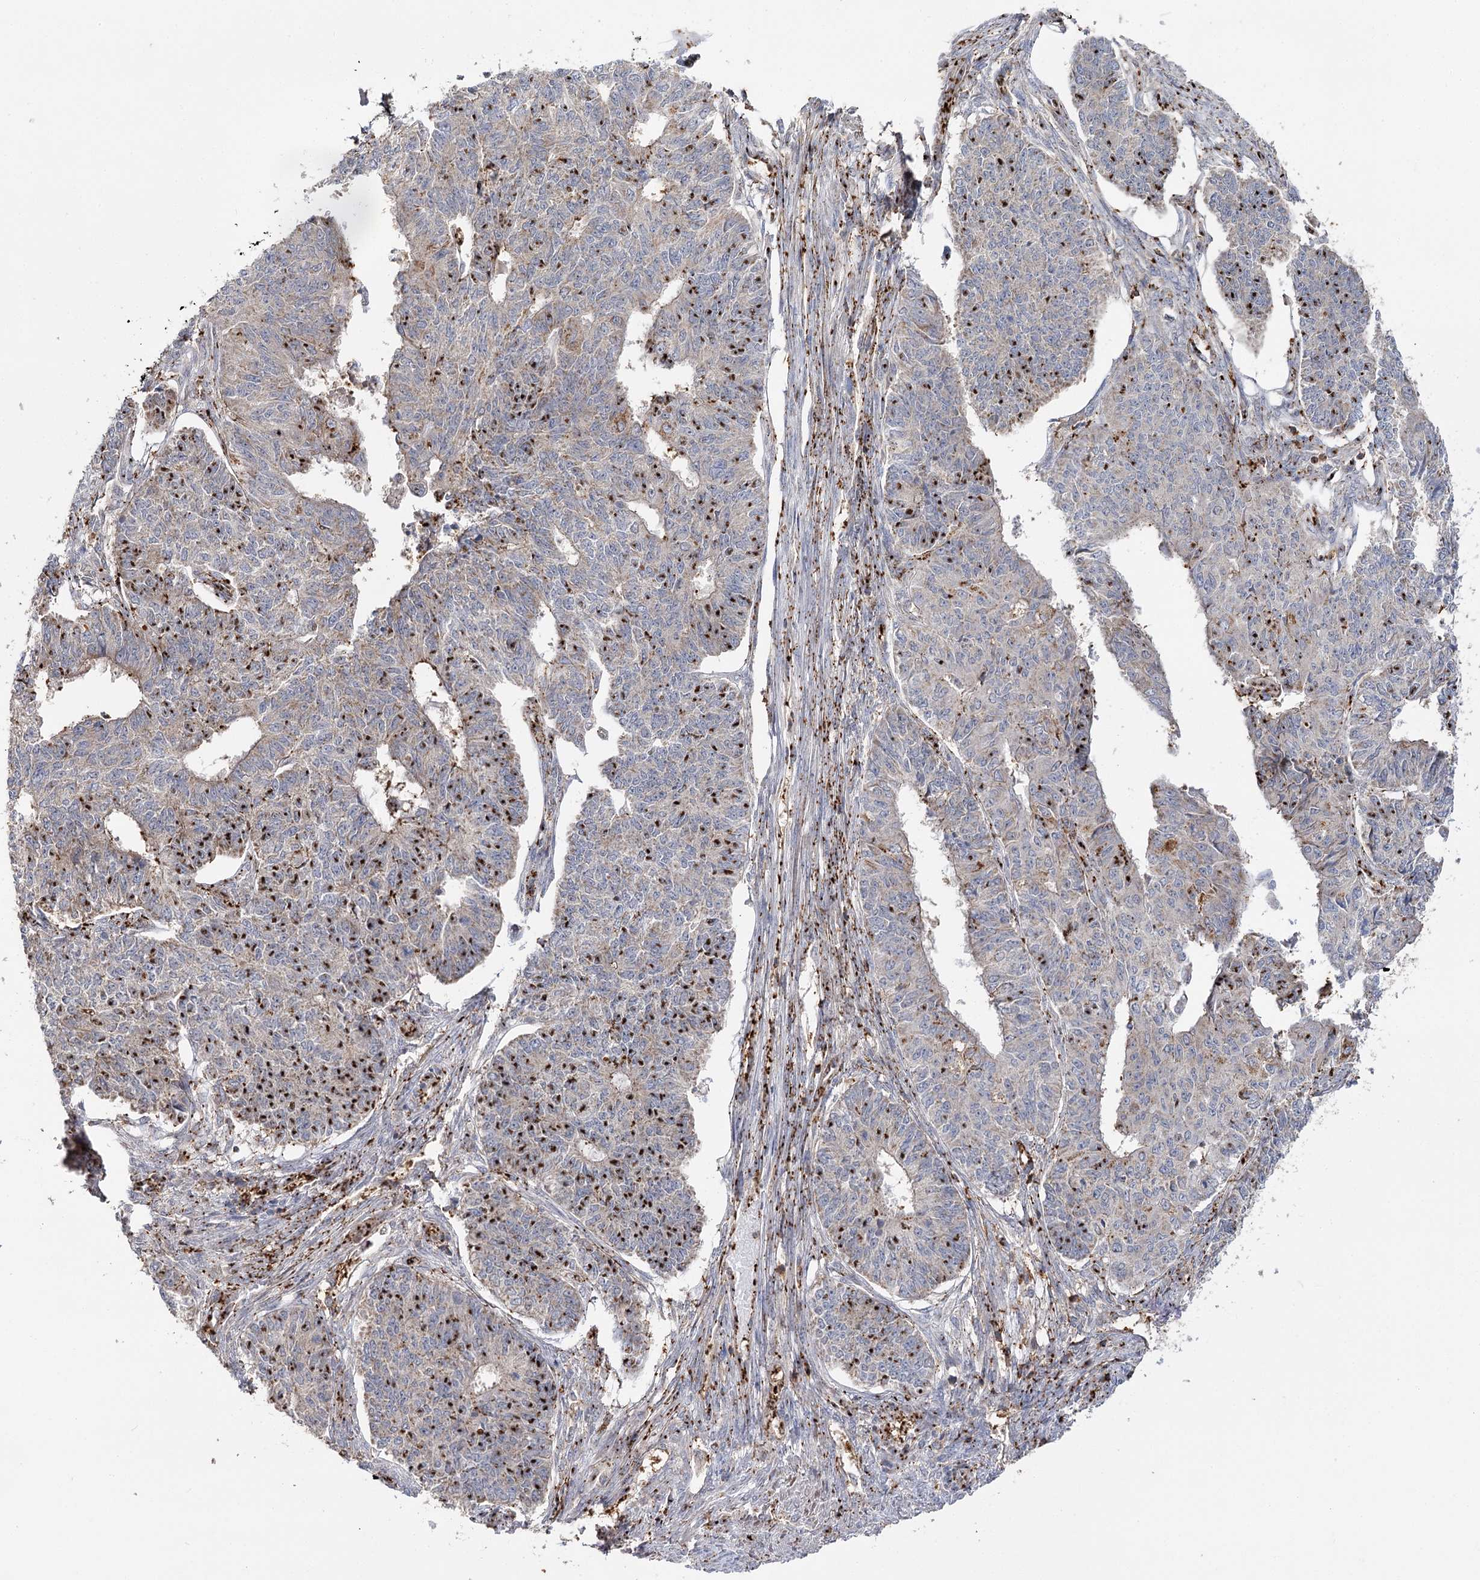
{"staining": {"intensity": "moderate", "quantity": "<25%", "location": "cytoplasmic/membranous"}, "tissue": "endometrial cancer", "cell_type": "Tumor cells", "image_type": "cancer", "snomed": [{"axis": "morphology", "description": "Adenocarcinoma, NOS"}, {"axis": "topography", "description": "Endometrium"}], "caption": "An image of human endometrial adenocarcinoma stained for a protein displays moderate cytoplasmic/membranous brown staining in tumor cells.", "gene": "SEC24B", "patient": {"sex": "female", "age": 32}}